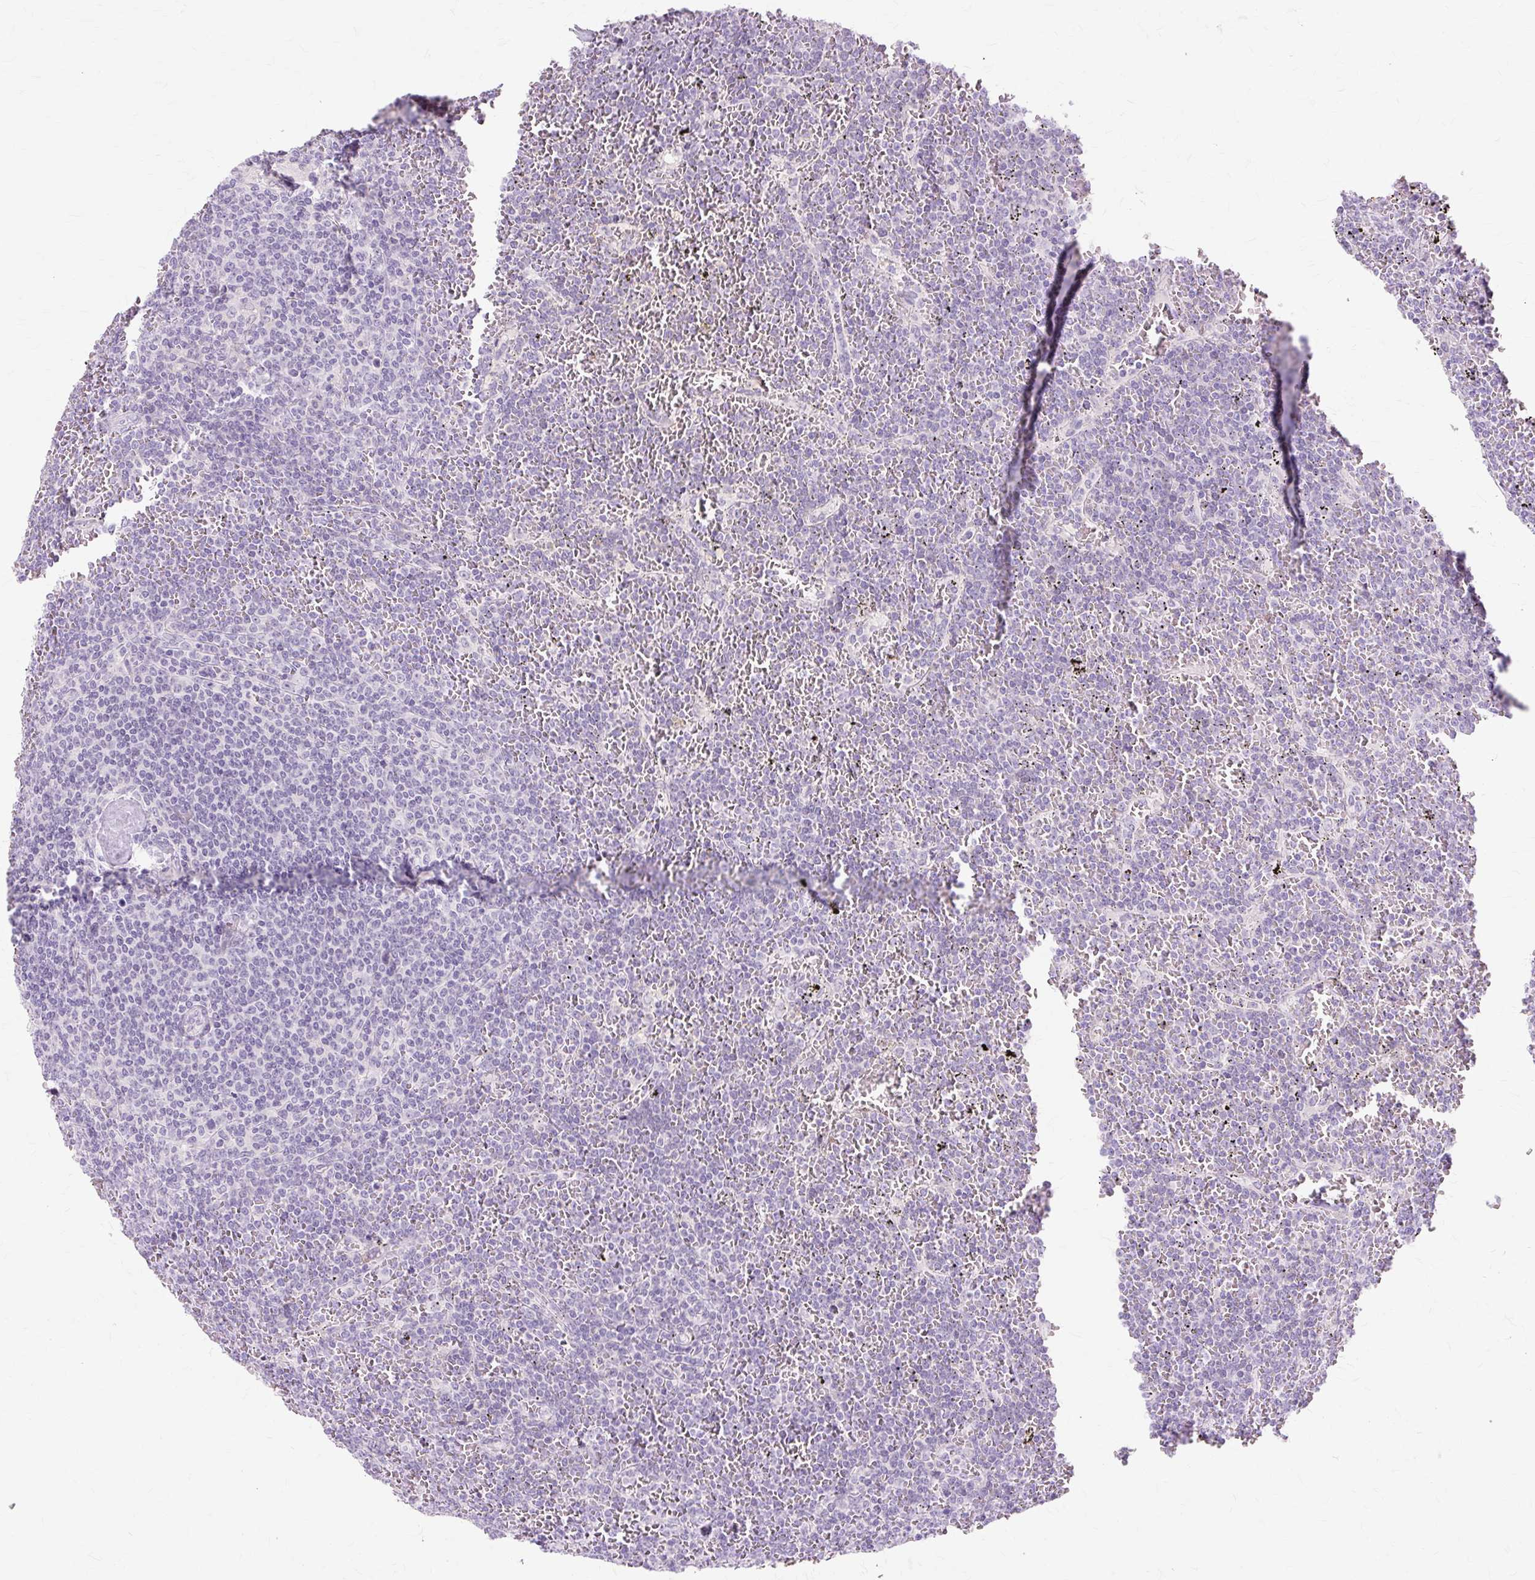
{"staining": {"intensity": "negative", "quantity": "none", "location": "none"}, "tissue": "lymphoma", "cell_type": "Tumor cells", "image_type": "cancer", "snomed": [{"axis": "morphology", "description": "Malignant lymphoma, non-Hodgkin's type, Low grade"}, {"axis": "topography", "description": "Spleen"}], "caption": "Immunohistochemistry (IHC) of human lymphoma shows no positivity in tumor cells. (IHC, brightfield microscopy, high magnification).", "gene": "IRX2", "patient": {"sex": "female", "age": 19}}